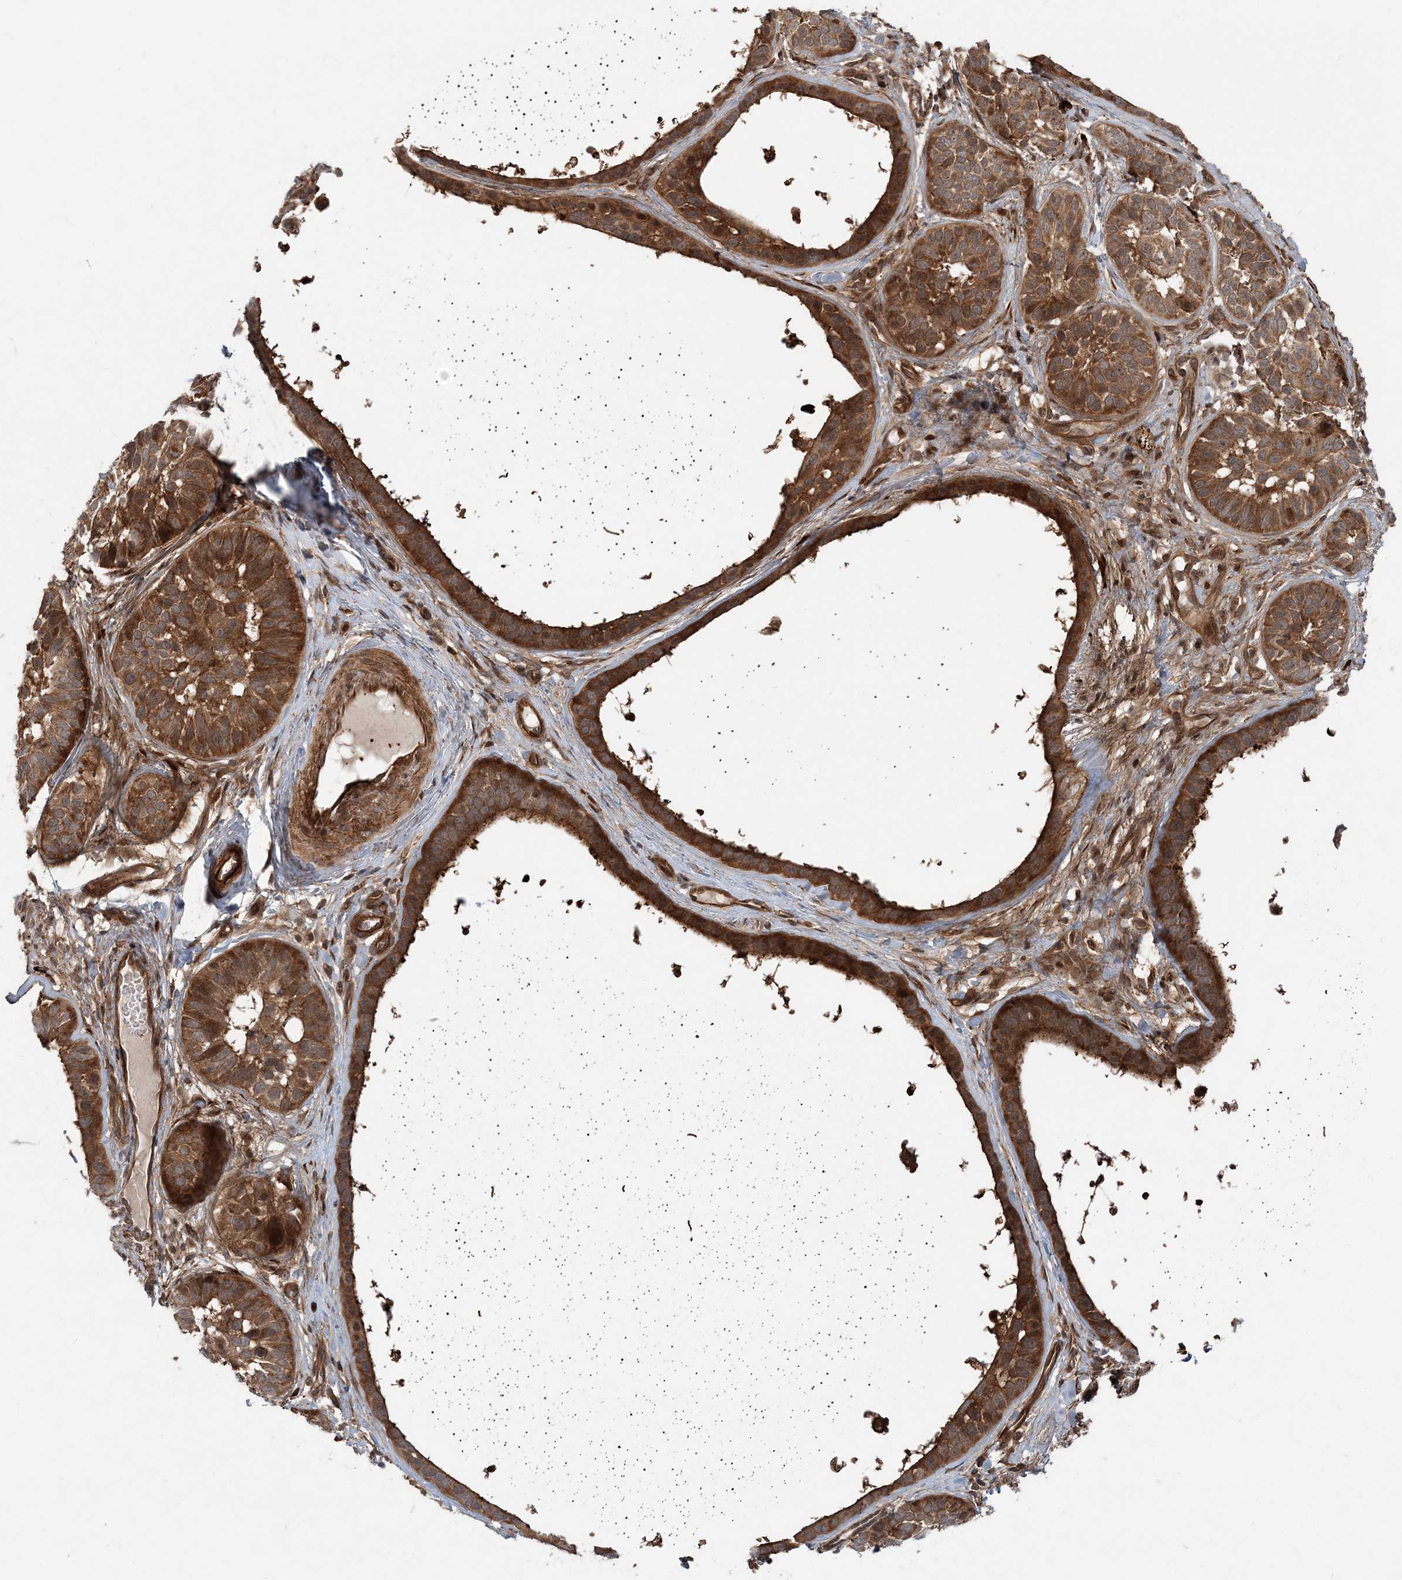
{"staining": {"intensity": "strong", "quantity": ">75%", "location": "cytoplasmic/membranous"}, "tissue": "skin cancer", "cell_type": "Tumor cells", "image_type": "cancer", "snomed": [{"axis": "morphology", "description": "Basal cell carcinoma"}, {"axis": "topography", "description": "Skin"}], "caption": "IHC (DAB) staining of human basal cell carcinoma (skin) displays strong cytoplasmic/membranous protein expression in about >75% of tumor cells.", "gene": "GEMIN5", "patient": {"sex": "male", "age": 62}}